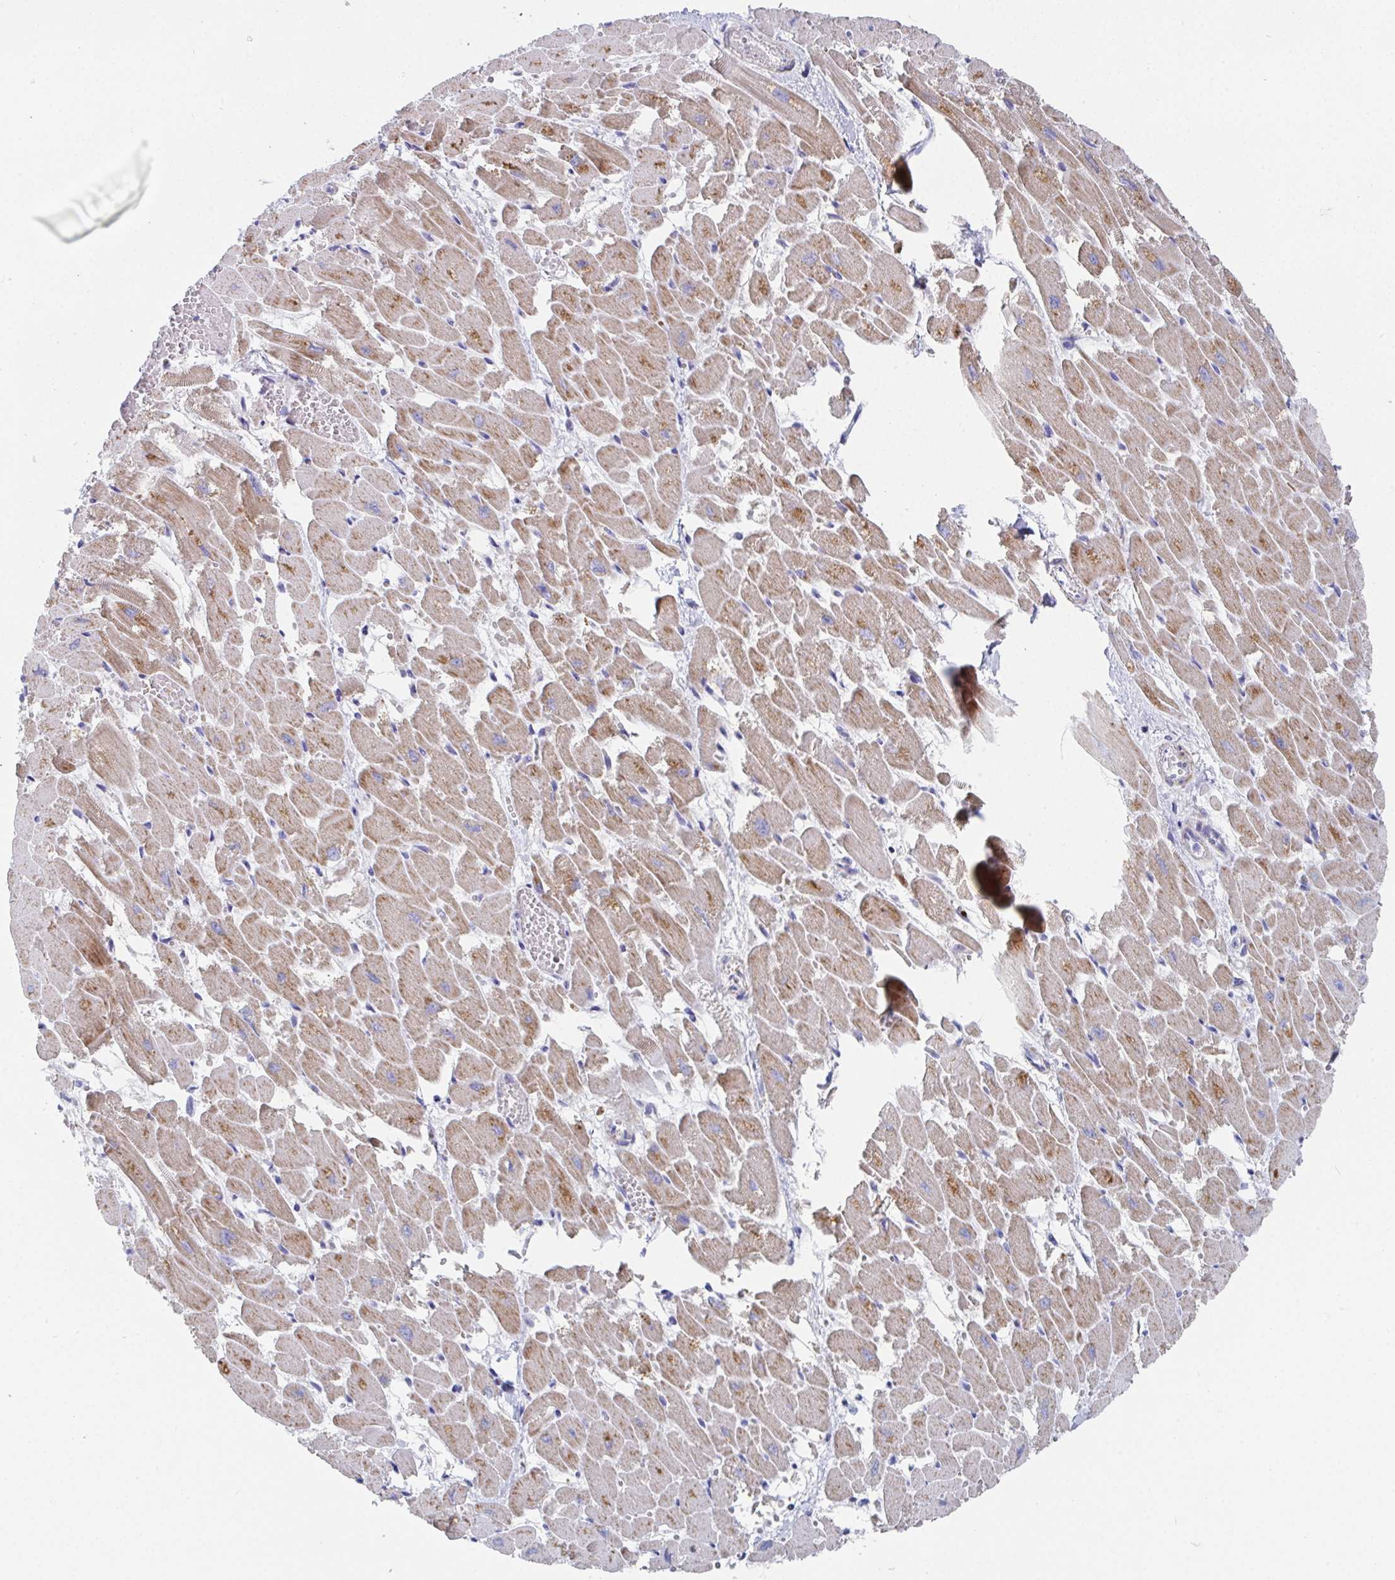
{"staining": {"intensity": "moderate", "quantity": ">75%", "location": "cytoplasmic/membranous"}, "tissue": "heart muscle", "cell_type": "Cardiomyocytes", "image_type": "normal", "snomed": [{"axis": "morphology", "description": "Normal tissue, NOS"}, {"axis": "topography", "description": "Heart"}], "caption": "IHC photomicrograph of benign heart muscle: heart muscle stained using immunohistochemistry exhibits medium levels of moderate protein expression localized specifically in the cytoplasmic/membranous of cardiomyocytes, appearing as a cytoplasmic/membranous brown color.", "gene": "ATP5F1C", "patient": {"sex": "female", "age": 52}}